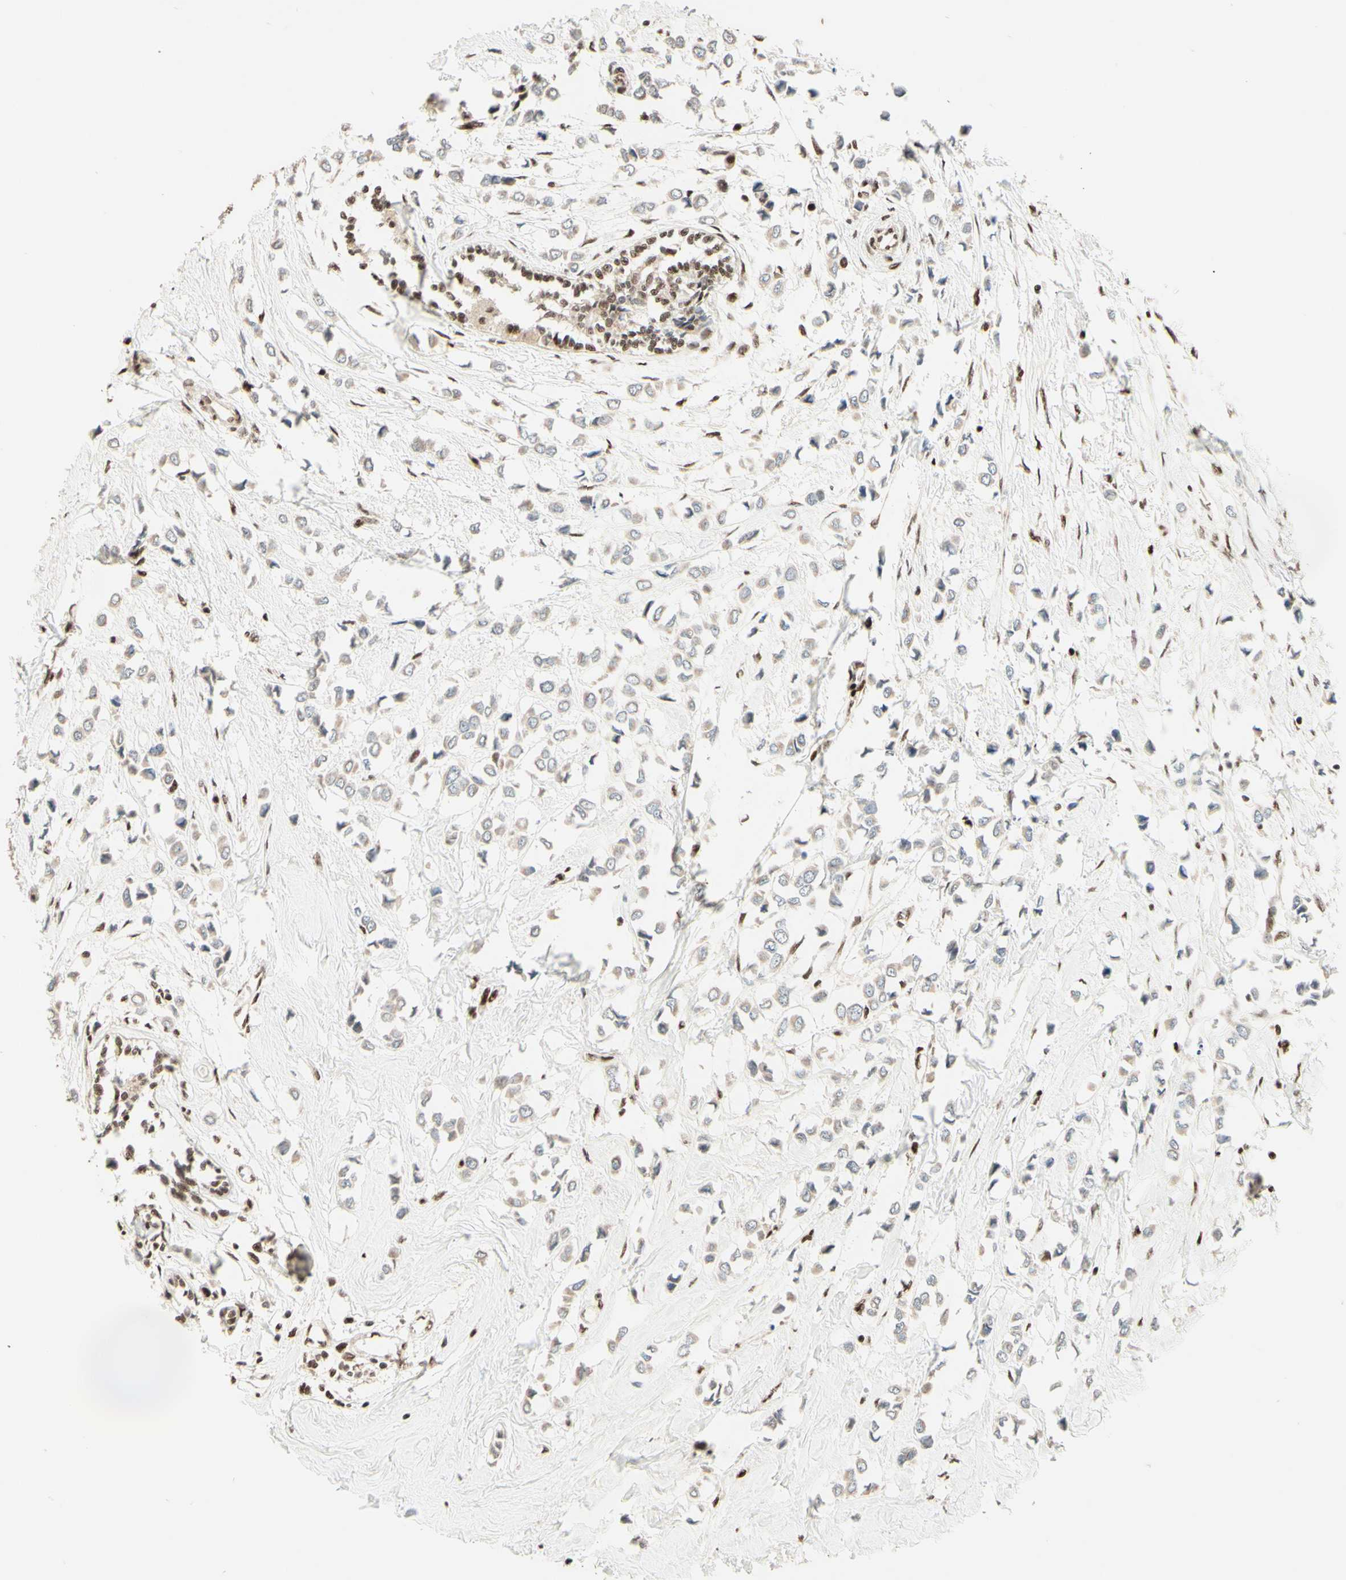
{"staining": {"intensity": "weak", "quantity": "25%-75%", "location": "cytoplasmic/membranous"}, "tissue": "breast cancer", "cell_type": "Tumor cells", "image_type": "cancer", "snomed": [{"axis": "morphology", "description": "Lobular carcinoma"}, {"axis": "topography", "description": "Breast"}], "caption": "Breast cancer stained with immunohistochemistry (IHC) shows weak cytoplasmic/membranous staining in about 25%-75% of tumor cells.", "gene": "NR3C1", "patient": {"sex": "female", "age": 51}}